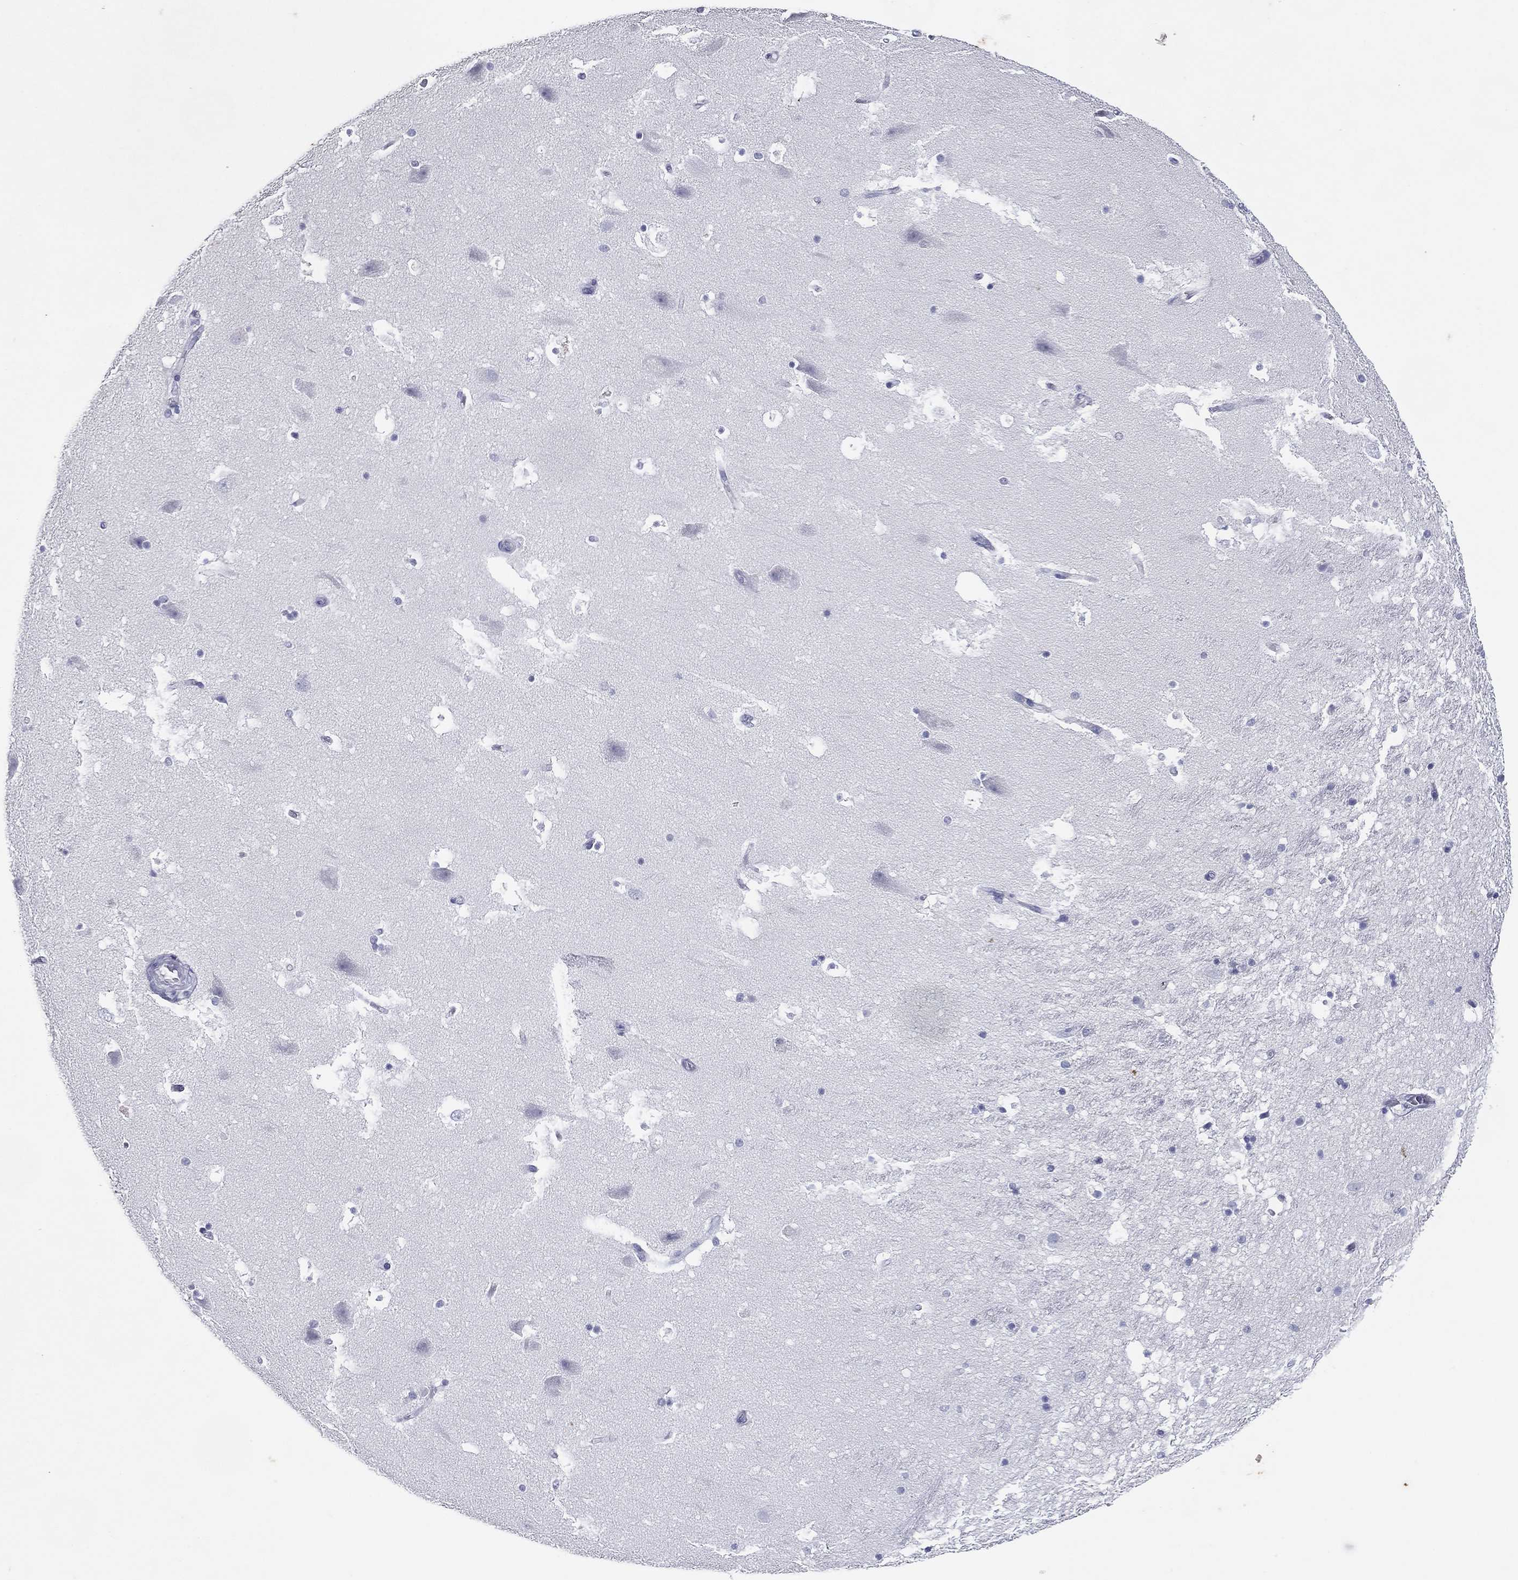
{"staining": {"intensity": "negative", "quantity": "none", "location": "none"}, "tissue": "hippocampus", "cell_type": "Glial cells", "image_type": "normal", "snomed": [{"axis": "morphology", "description": "Normal tissue, NOS"}, {"axis": "topography", "description": "Hippocampus"}], "caption": "The micrograph demonstrates no significant expression in glial cells of hippocampus. (DAB (3,3'-diaminobenzidine) immunohistochemistry (IHC) with hematoxylin counter stain).", "gene": "KRT7", "patient": {"sex": "male", "age": 51}}